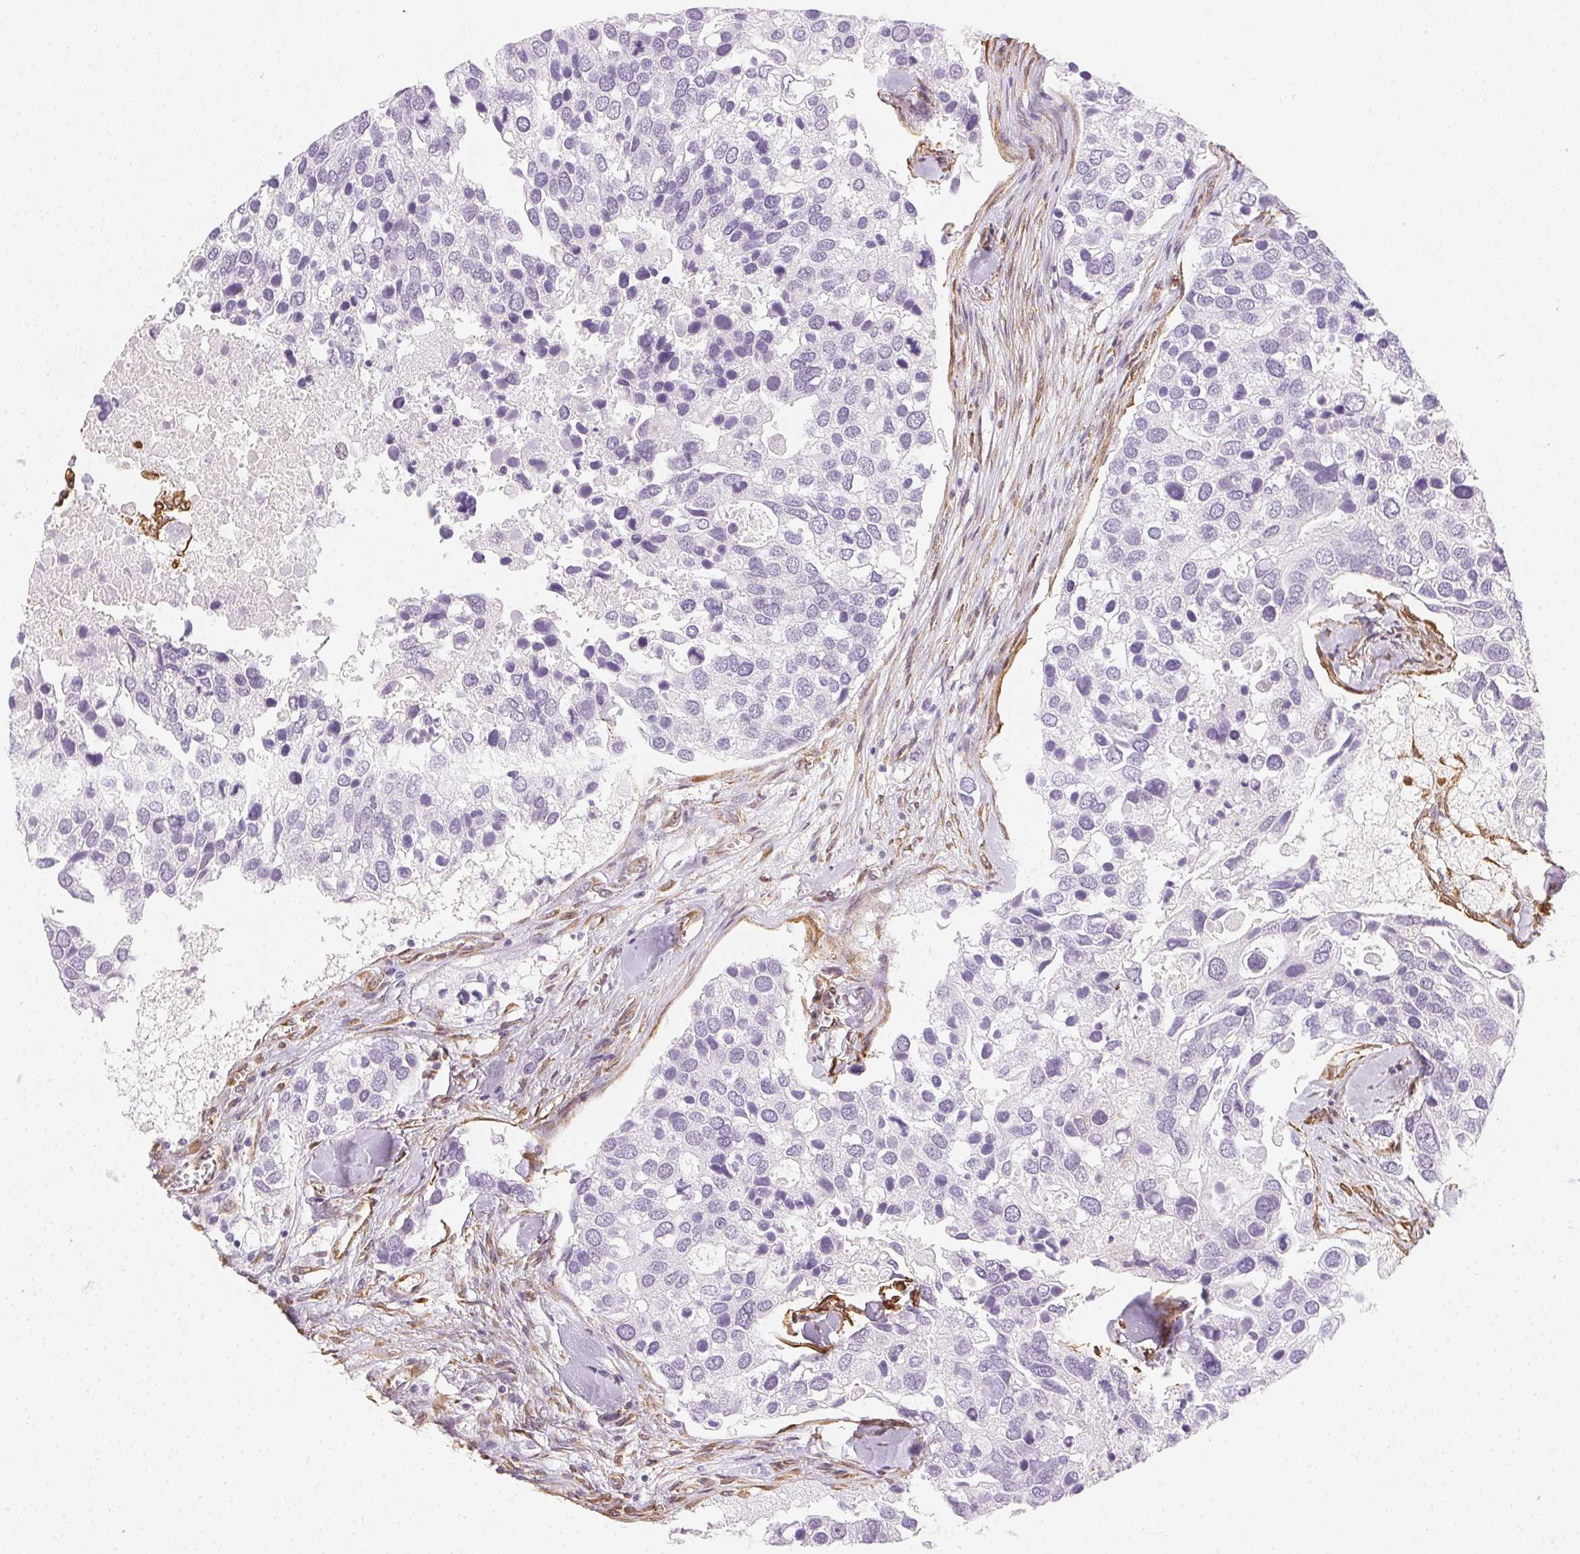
{"staining": {"intensity": "negative", "quantity": "none", "location": "none"}, "tissue": "breast cancer", "cell_type": "Tumor cells", "image_type": "cancer", "snomed": [{"axis": "morphology", "description": "Duct carcinoma"}, {"axis": "topography", "description": "Breast"}], "caption": "DAB (3,3'-diaminobenzidine) immunohistochemical staining of intraductal carcinoma (breast) shows no significant positivity in tumor cells.", "gene": "RSBN1", "patient": {"sex": "female", "age": 83}}